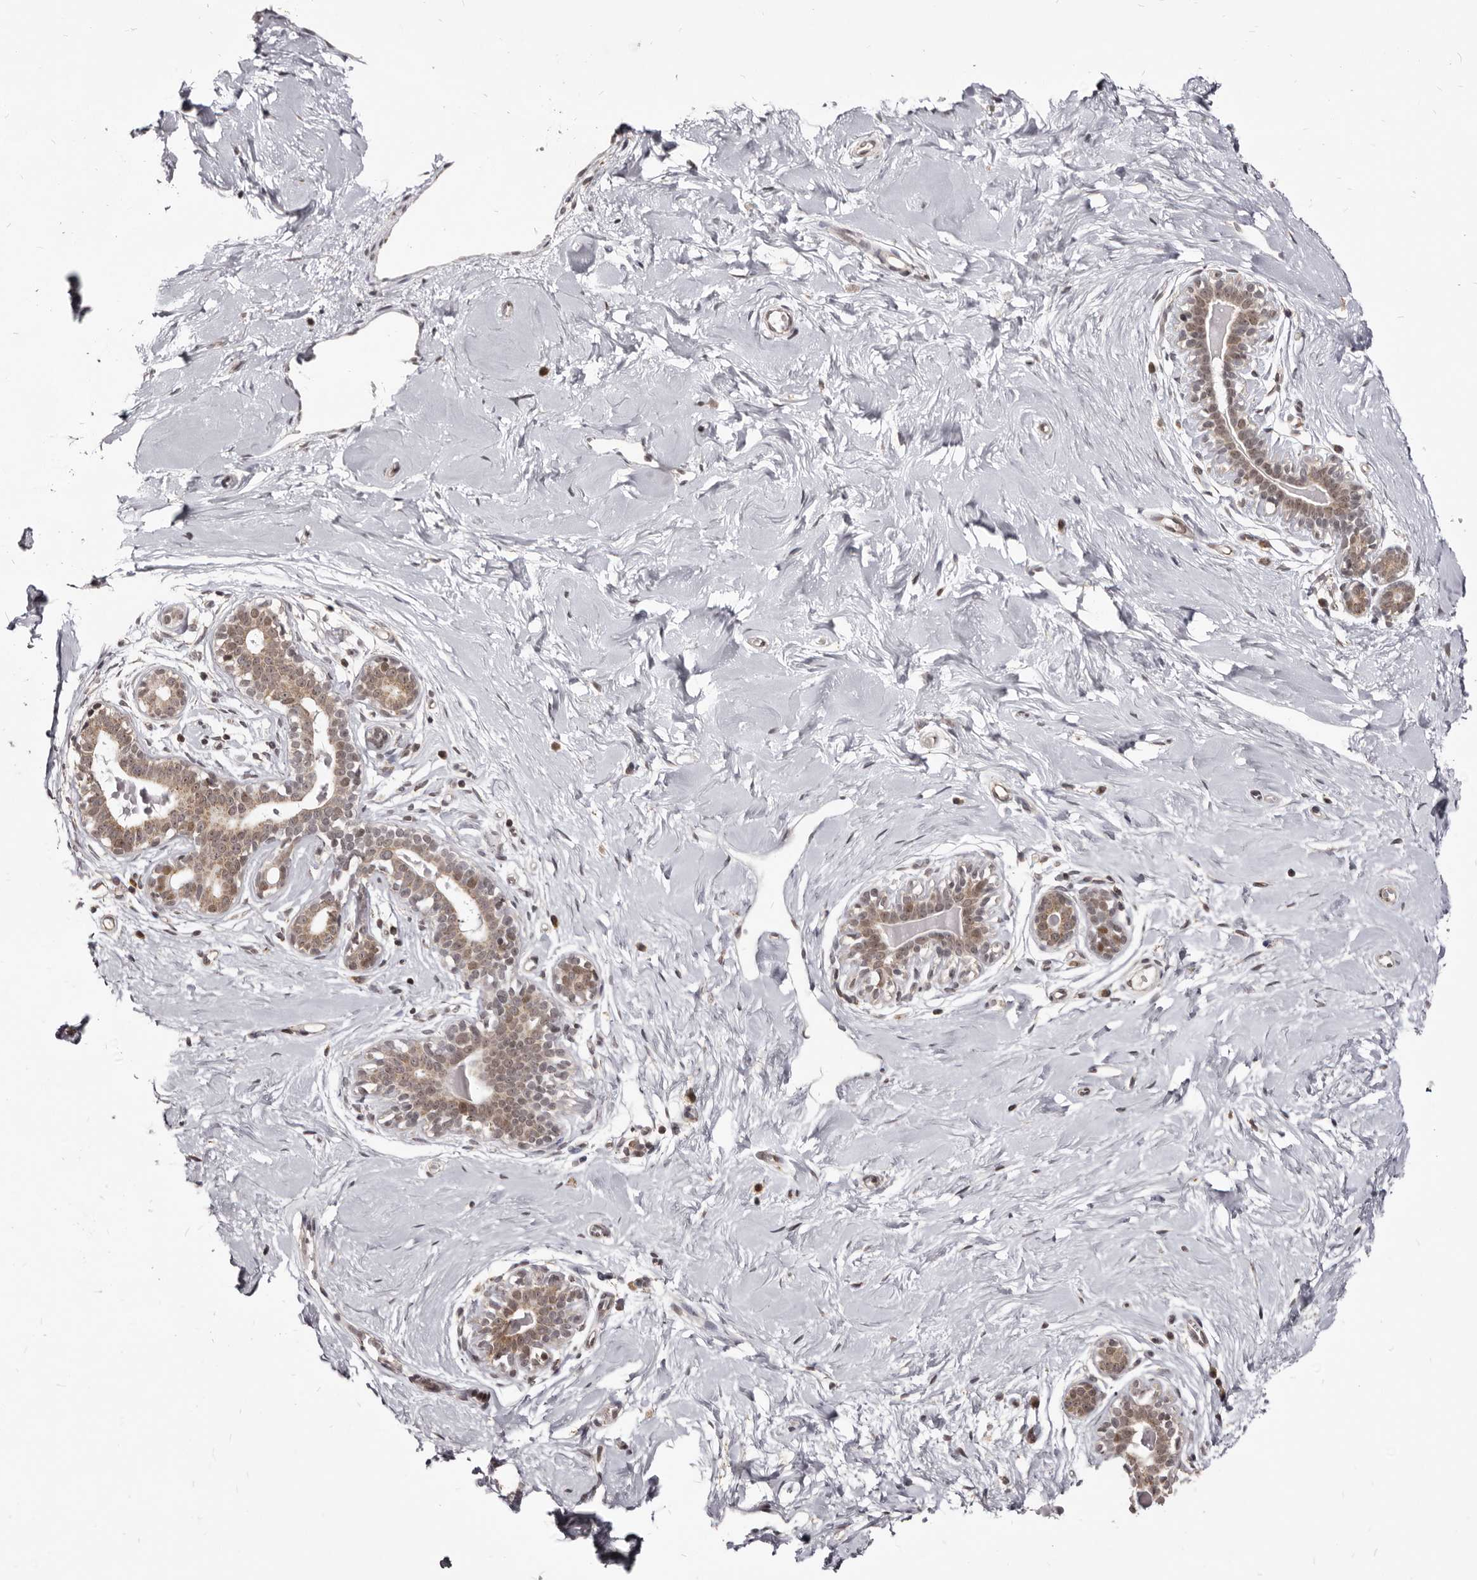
{"staining": {"intensity": "negative", "quantity": "none", "location": "none"}, "tissue": "breast", "cell_type": "Adipocytes", "image_type": "normal", "snomed": [{"axis": "morphology", "description": "Normal tissue, NOS"}, {"axis": "morphology", "description": "Adenoma, NOS"}, {"axis": "topography", "description": "Breast"}], "caption": "Immunohistochemical staining of benign human breast demonstrates no significant positivity in adipocytes. (DAB immunohistochemistry (IHC) visualized using brightfield microscopy, high magnification).", "gene": "THUMPD1", "patient": {"sex": "female", "age": 23}}